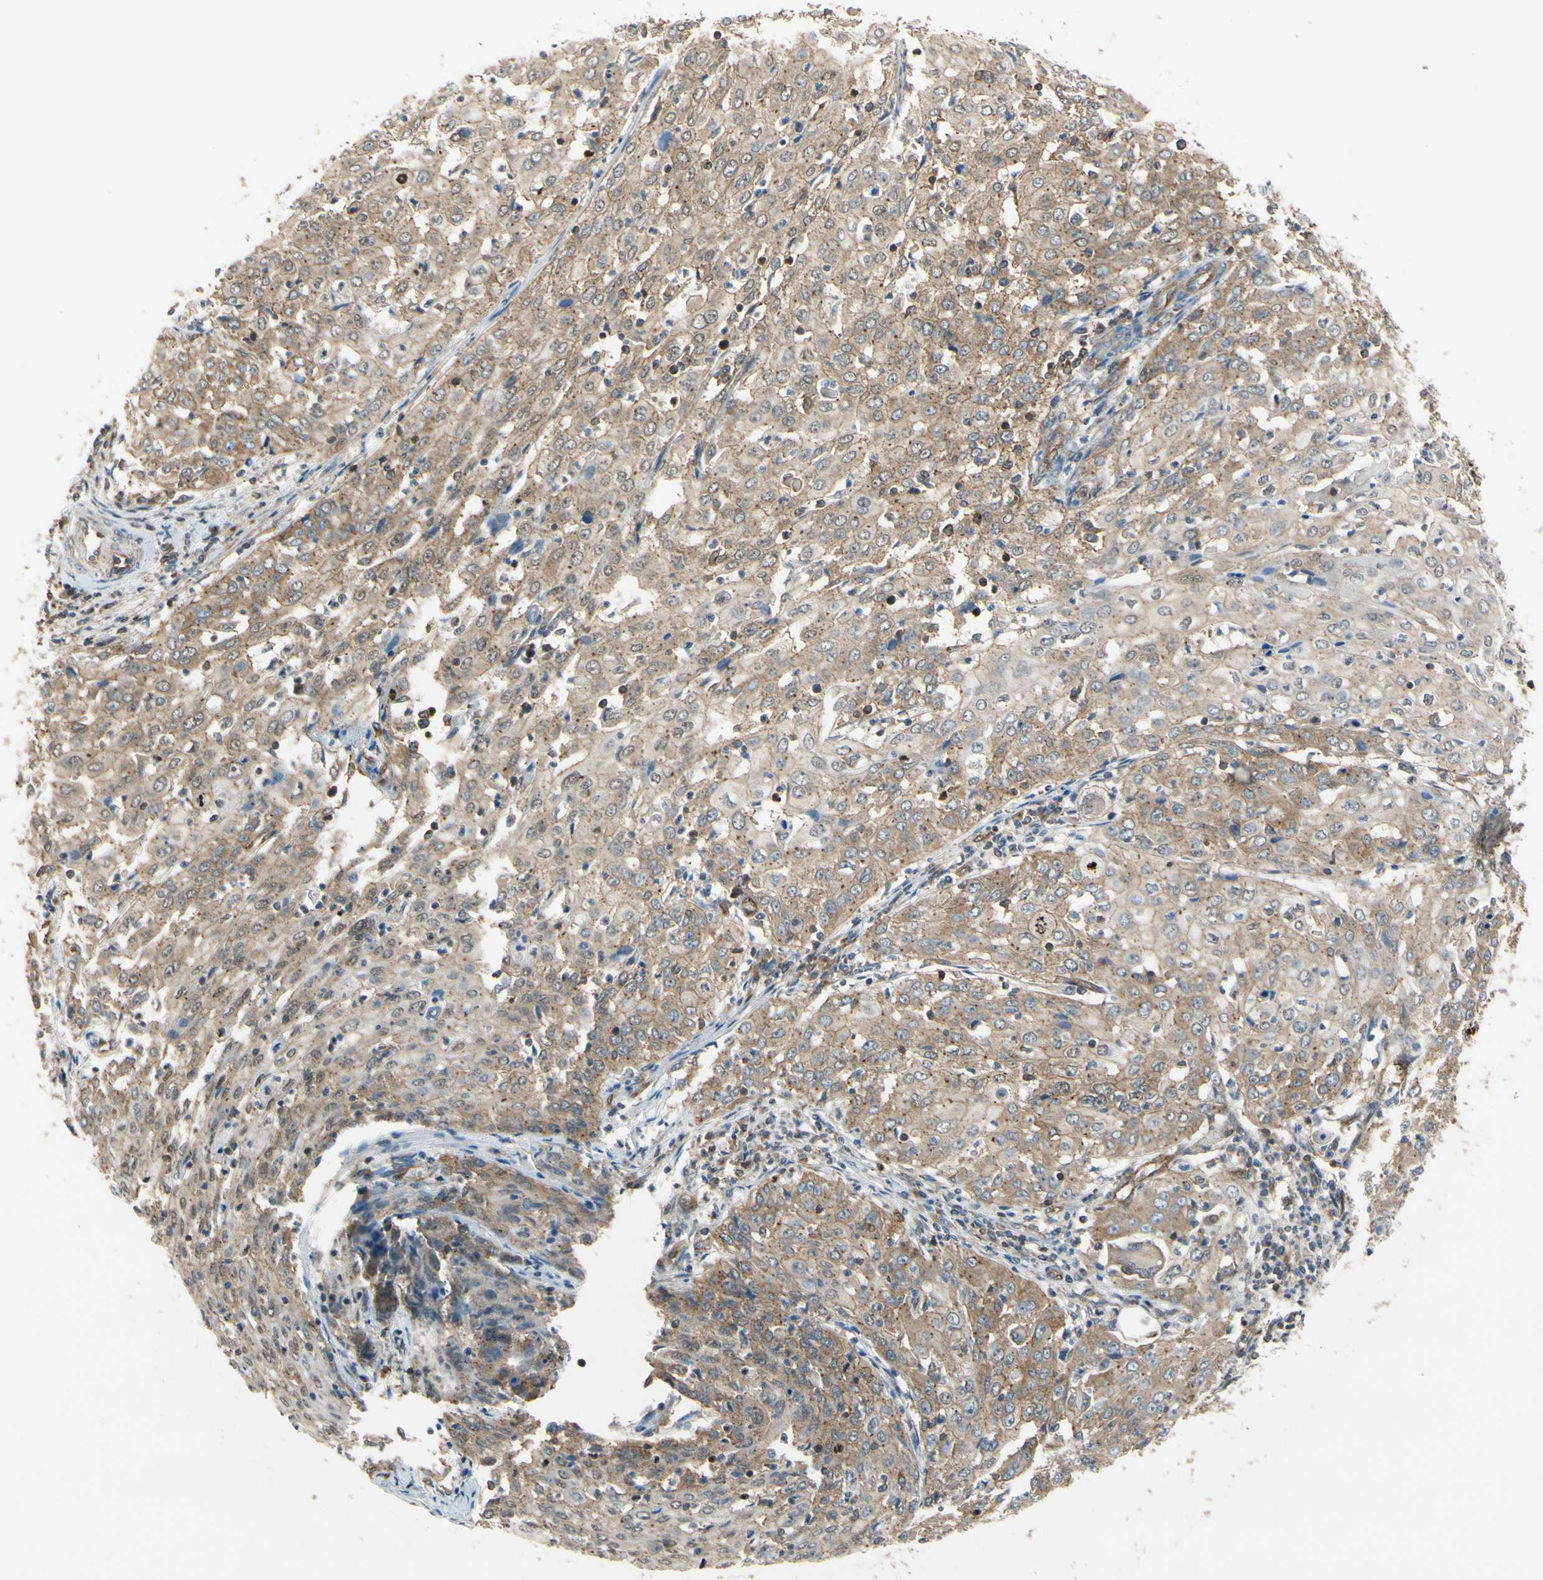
{"staining": {"intensity": "weak", "quantity": "25%-75%", "location": "cytoplasmic/membranous"}, "tissue": "cervical cancer", "cell_type": "Tumor cells", "image_type": "cancer", "snomed": [{"axis": "morphology", "description": "Squamous cell carcinoma, NOS"}, {"axis": "topography", "description": "Cervix"}], "caption": "Immunohistochemistry image of squamous cell carcinoma (cervical) stained for a protein (brown), which exhibits low levels of weak cytoplasmic/membranous positivity in approximately 25%-75% of tumor cells.", "gene": "EPS15", "patient": {"sex": "female", "age": 39}}